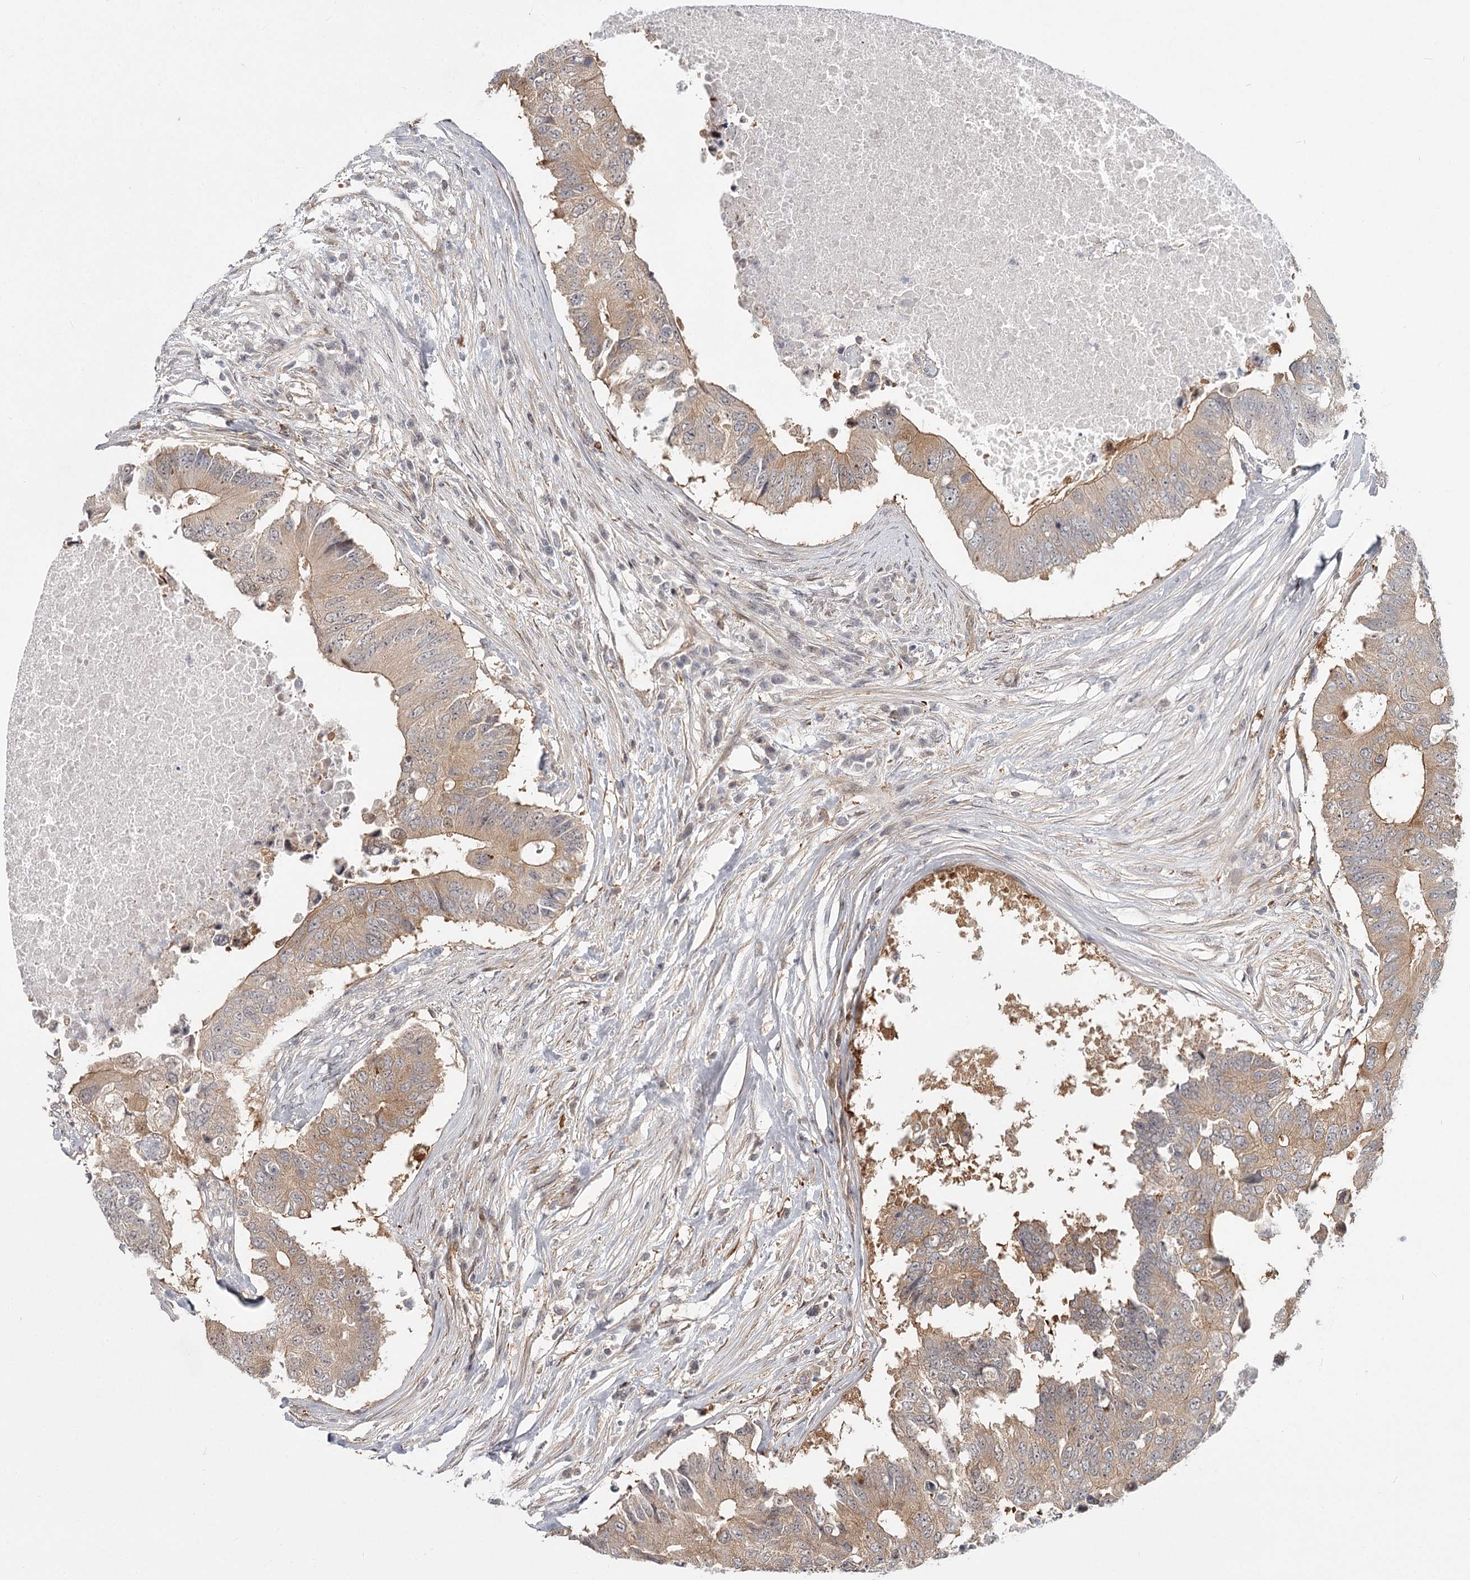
{"staining": {"intensity": "moderate", "quantity": "<25%", "location": "cytoplasmic/membranous"}, "tissue": "colorectal cancer", "cell_type": "Tumor cells", "image_type": "cancer", "snomed": [{"axis": "morphology", "description": "Adenocarcinoma, NOS"}, {"axis": "topography", "description": "Colon"}], "caption": "DAB immunohistochemical staining of human colorectal cancer exhibits moderate cytoplasmic/membranous protein positivity in approximately <25% of tumor cells.", "gene": "CCNG2", "patient": {"sex": "male", "age": 71}}